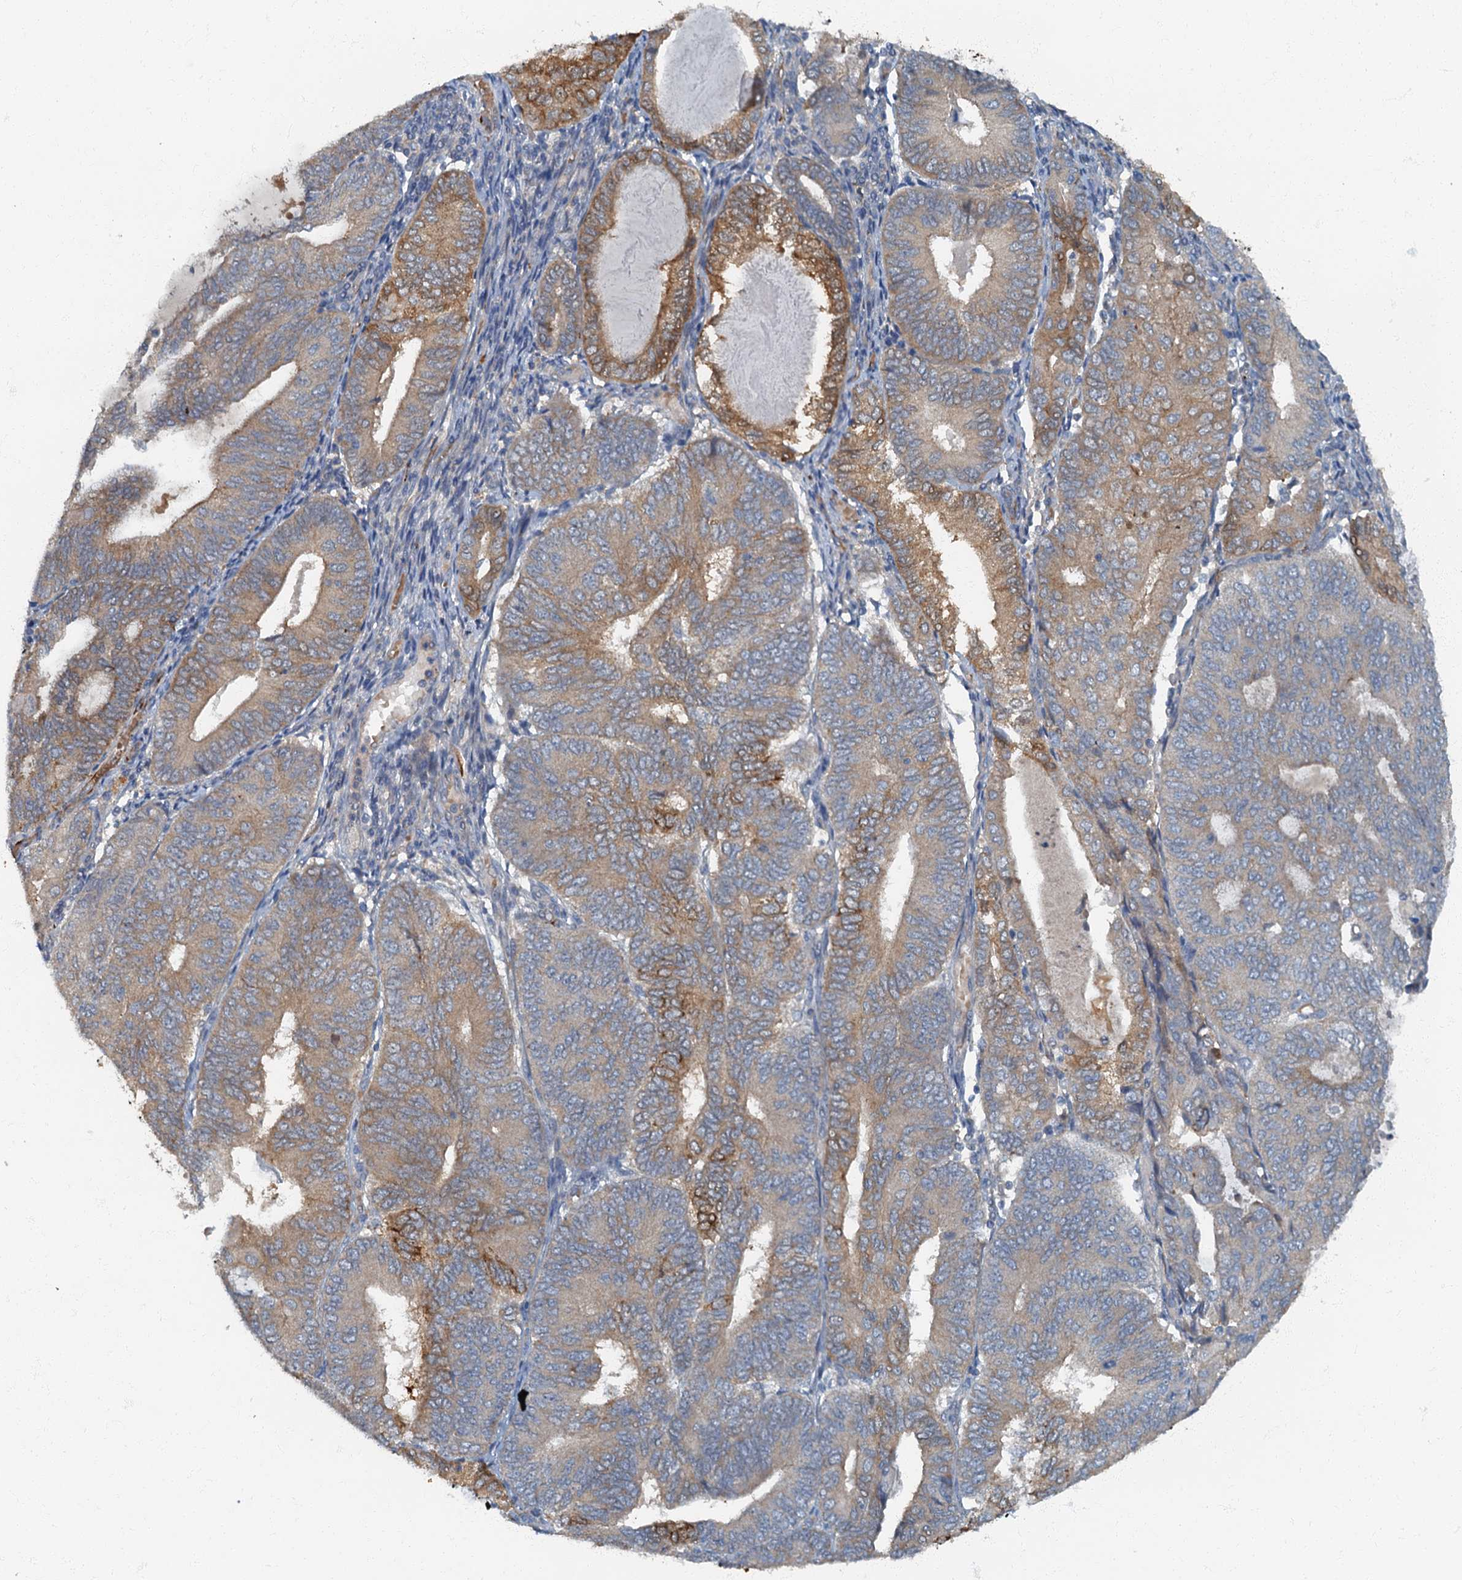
{"staining": {"intensity": "moderate", "quantity": "25%-75%", "location": "cytoplasmic/membranous"}, "tissue": "endometrial cancer", "cell_type": "Tumor cells", "image_type": "cancer", "snomed": [{"axis": "morphology", "description": "Adenocarcinoma, NOS"}, {"axis": "topography", "description": "Endometrium"}], "caption": "This image shows IHC staining of endometrial cancer (adenocarcinoma), with medium moderate cytoplasmic/membranous staining in about 25%-75% of tumor cells.", "gene": "ARL11", "patient": {"sex": "female", "age": 81}}